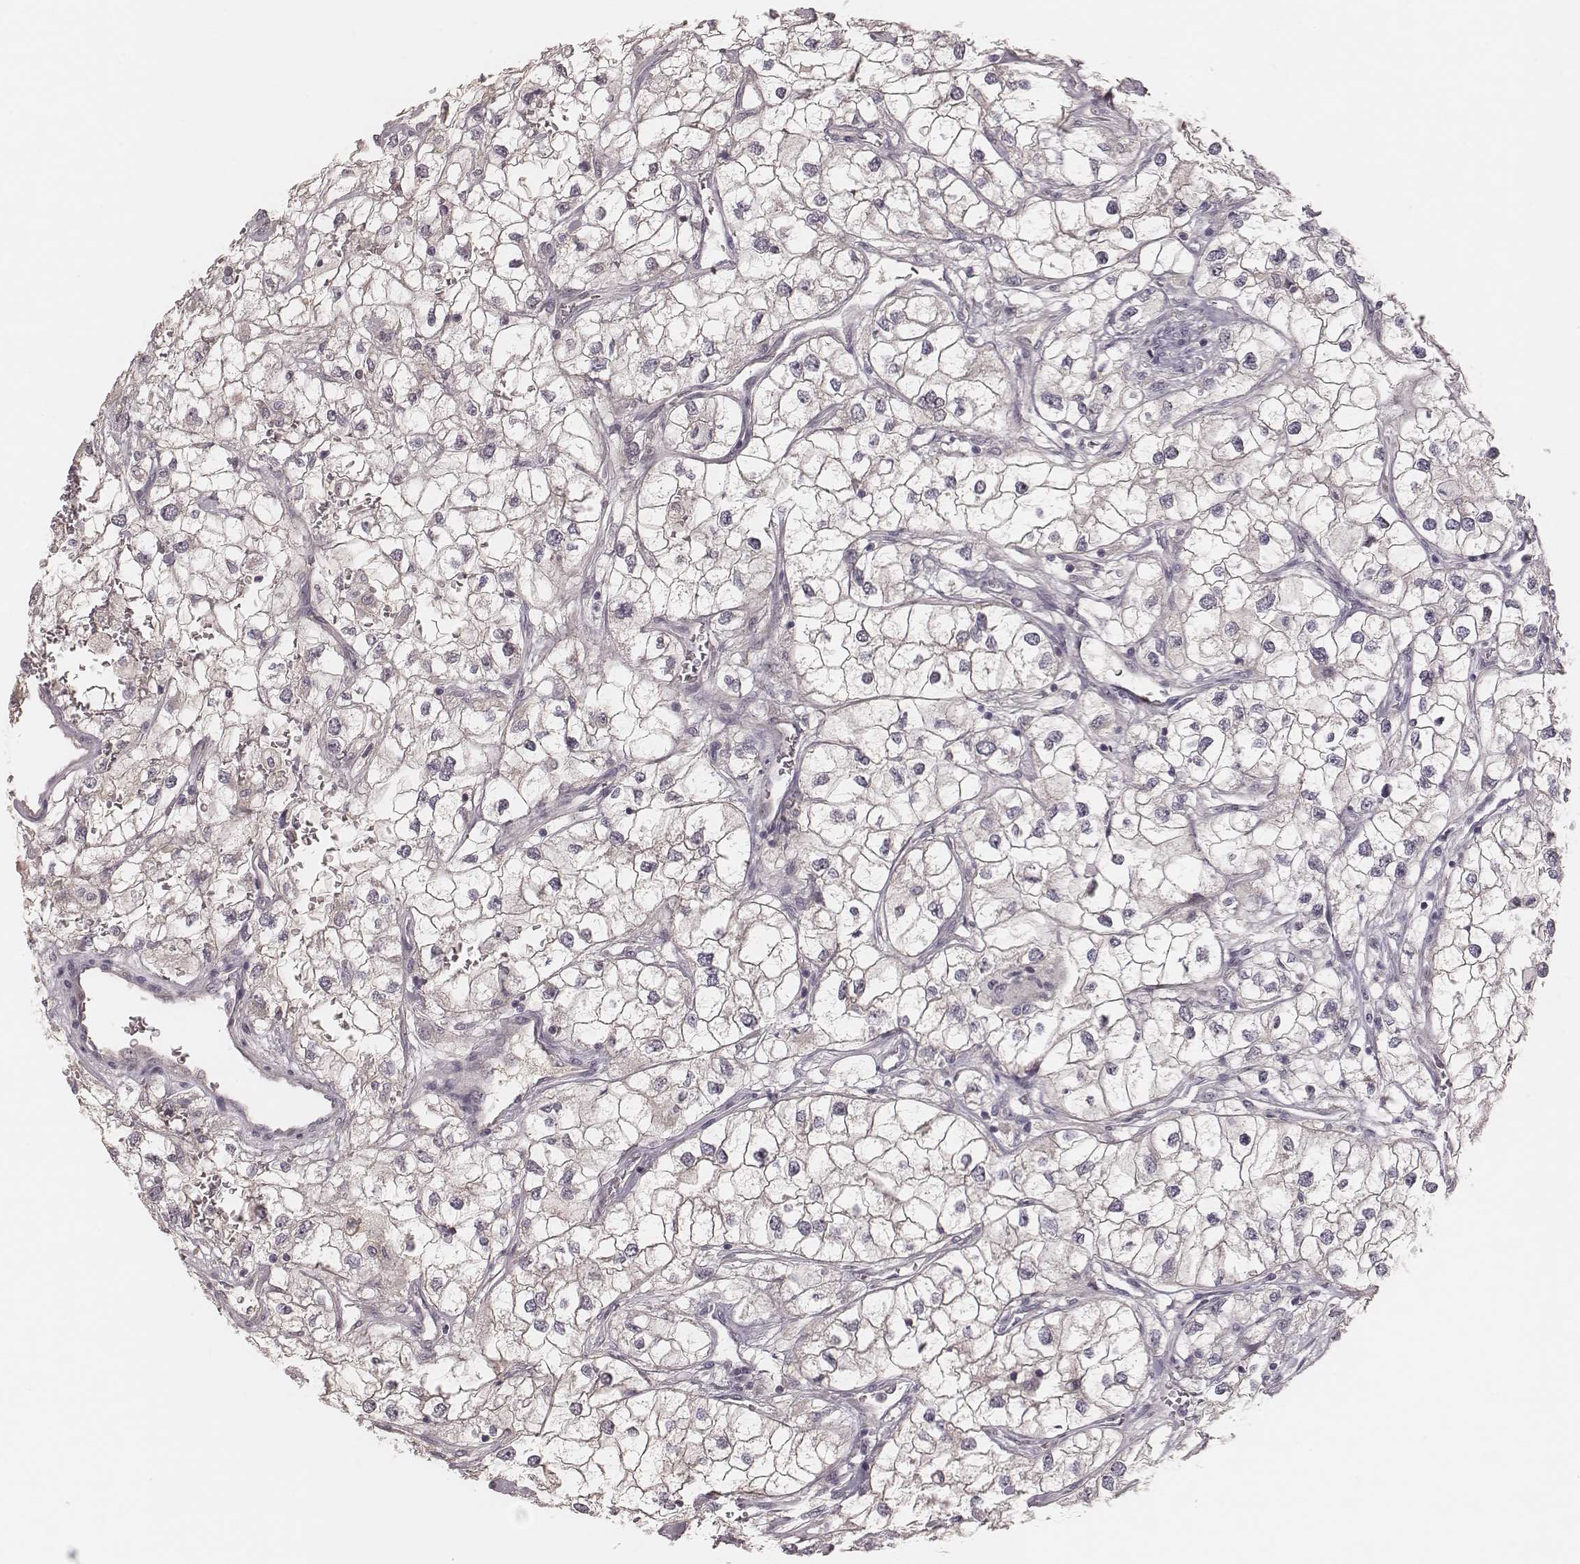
{"staining": {"intensity": "negative", "quantity": "none", "location": "none"}, "tissue": "renal cancer", "cell_type": "Tumor cells", "image_type": "cancer", "snomed": [{"axis": "morphology", "description": "Adenocarcinoma, NOS"}, {"axis": "topography", "description": "Kidney"}], "caption": "Tumor cells are negative for protein expression in human renal cancer (adenocarcinoma).", "gene": "FAM13B", "patient": {"sex": "male", "age": 59}}